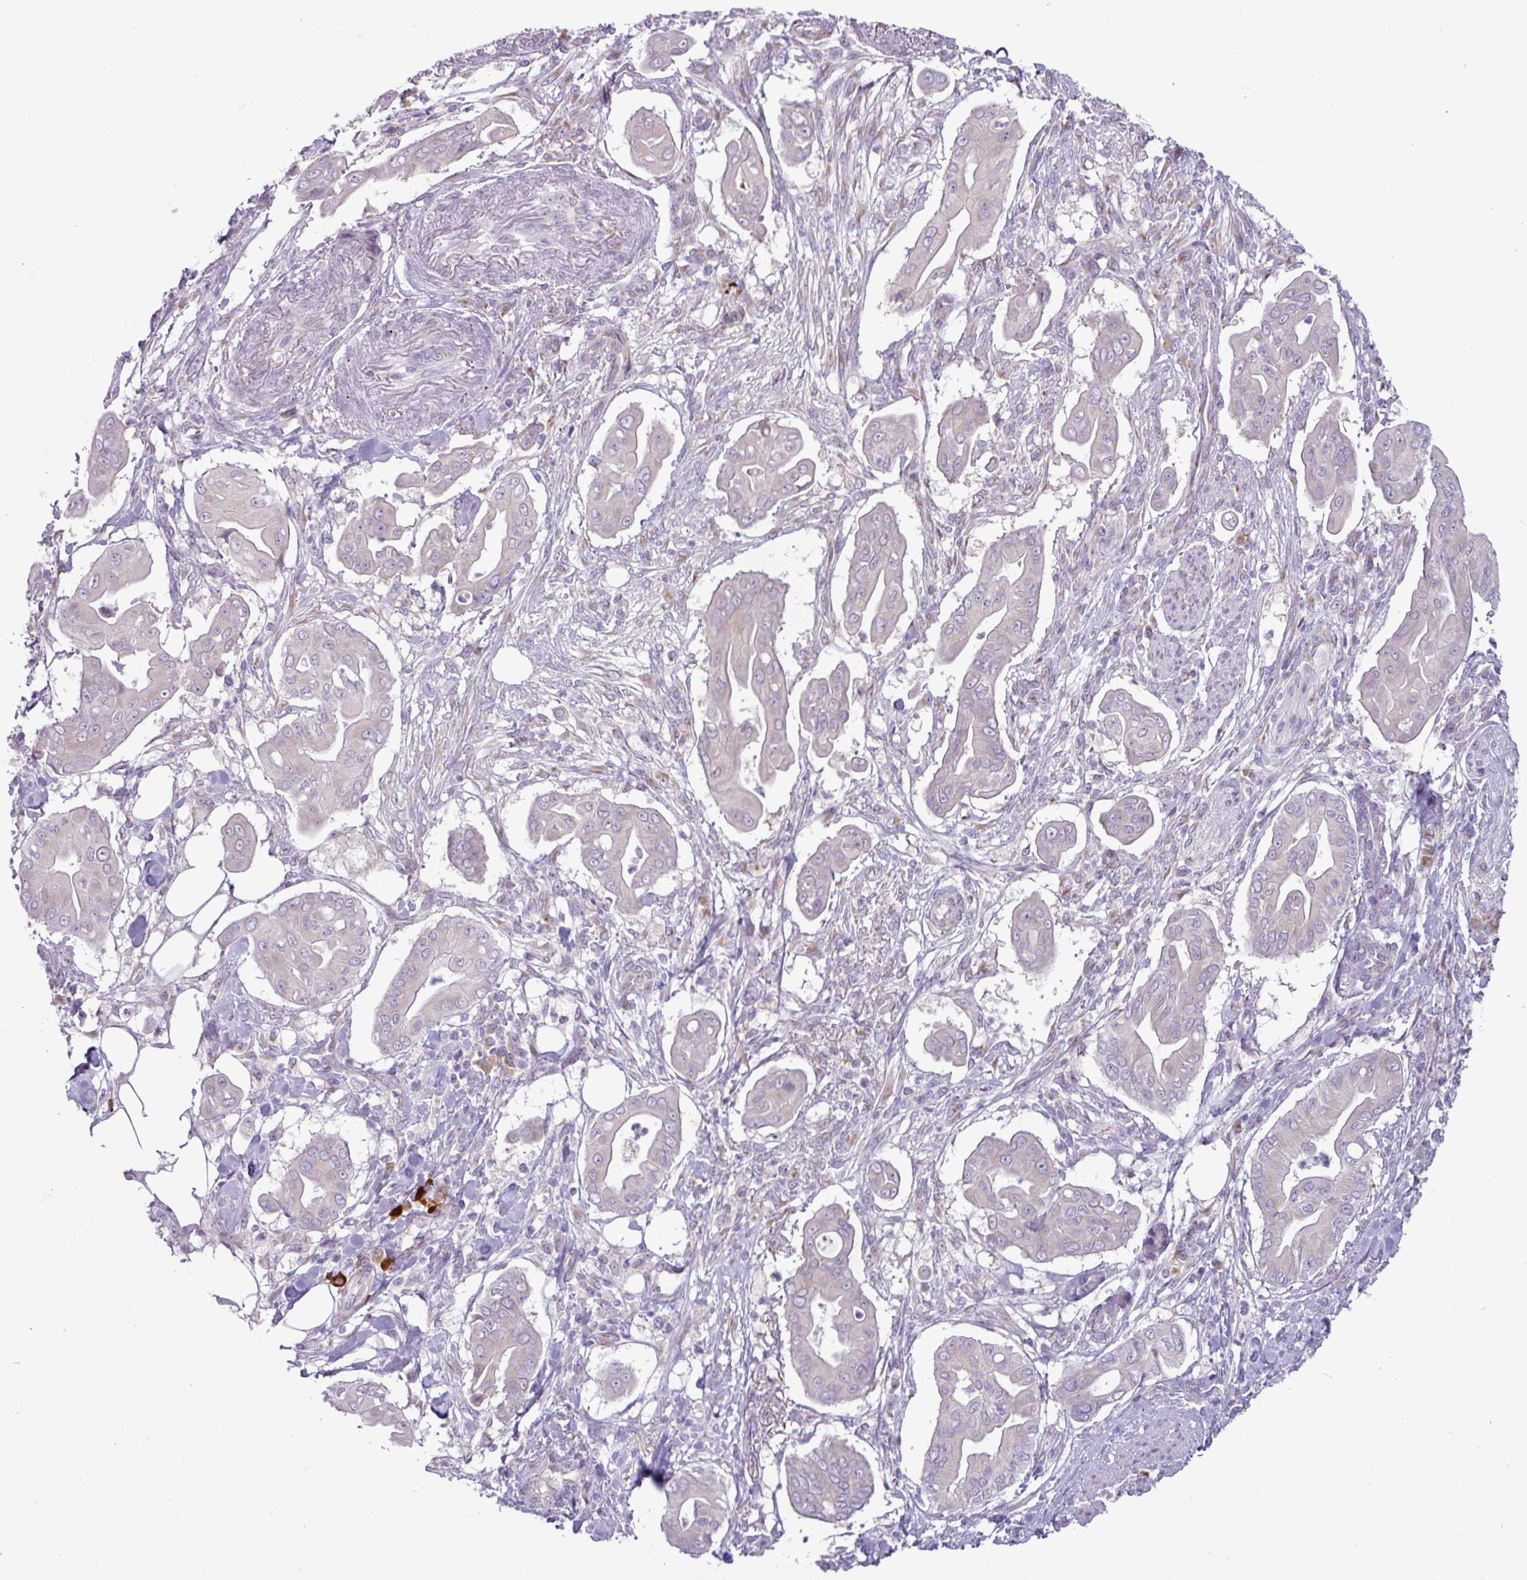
{"staining": {"intensity": "negative", "quantity": "none", "location": "none"}, "tissue": "pancreatic cancer", "cell_type": "Tumor cells", "image_type": "cancer", "snomed": [{"axis": "morphology", "description": "Adenocarcinoma, NOS"}, {"axis": "topography", "description": "Pancreas"}], "caption": "Tumor cells are negative for brown protein staining in pancreatic cancer.", "gene": "STIMATE", "patient": {"sex": "male", "age": 71}}